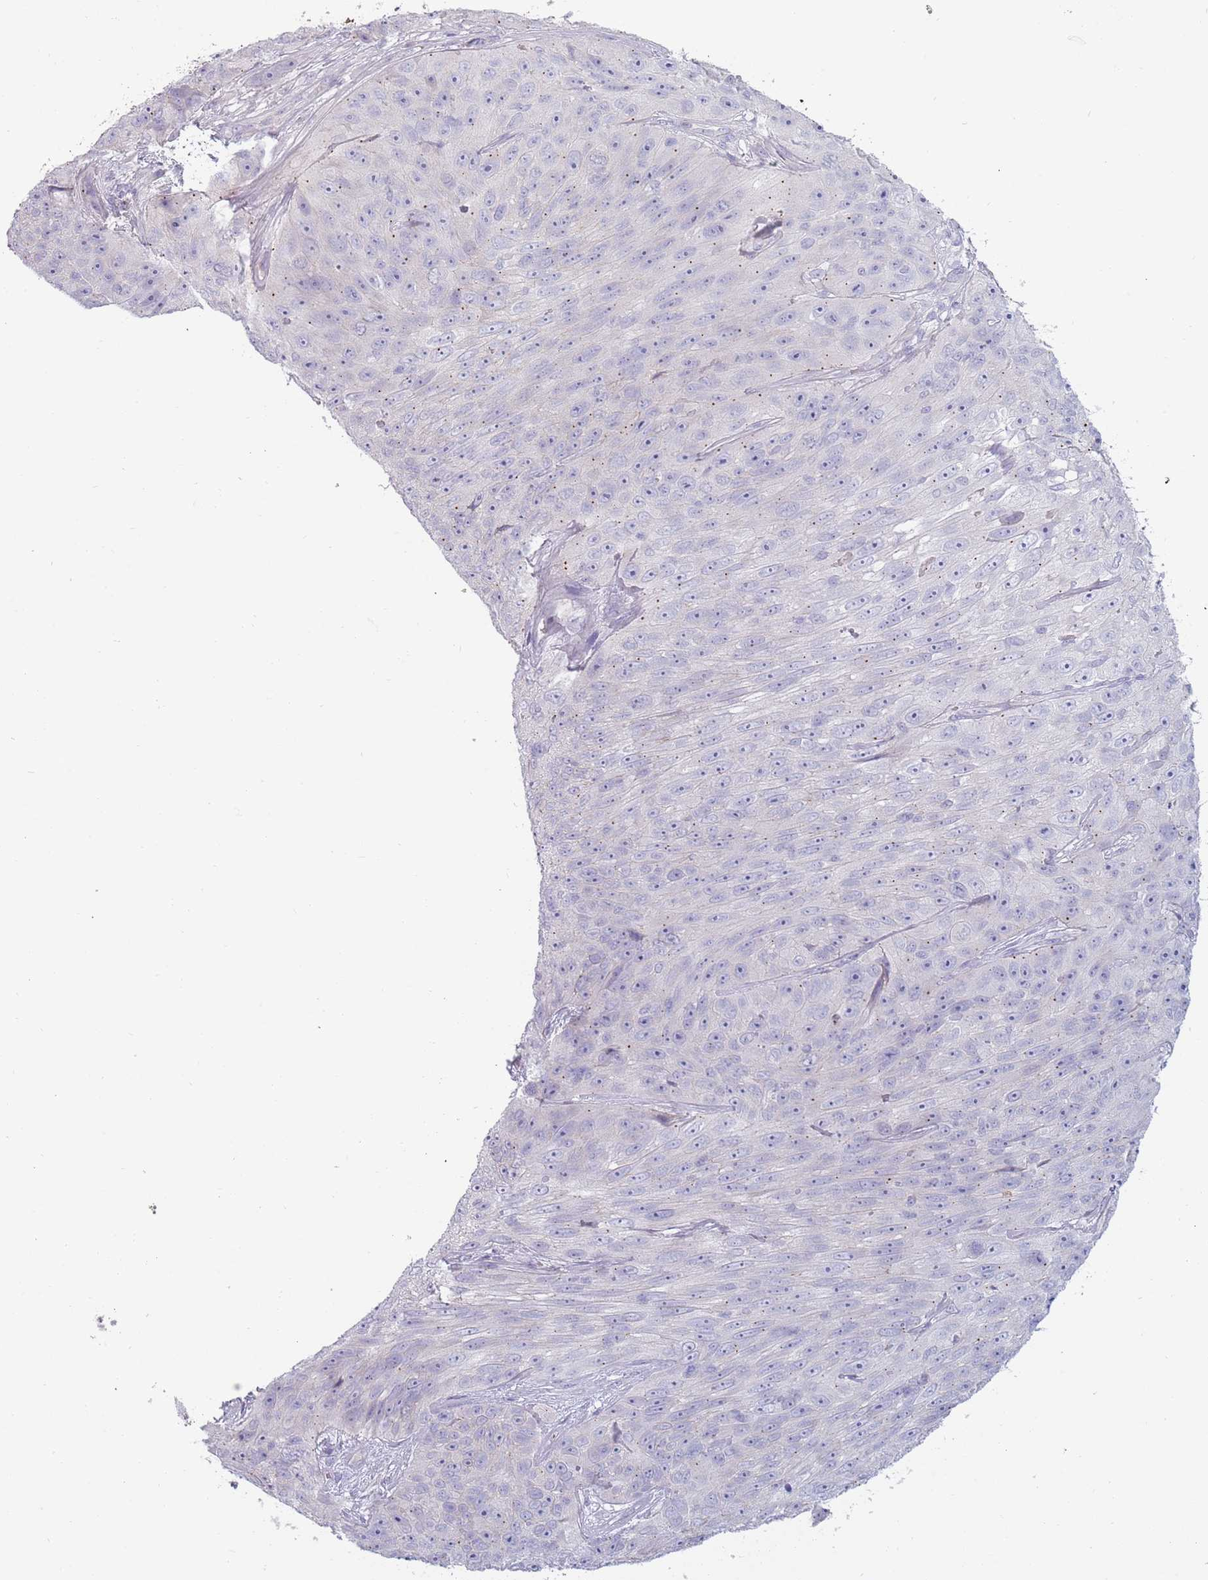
{"staining": {"intensity": "negative", "quantity": "none", "location": "none"}, "tissue": "skin cancer", "cell_type": "Tumor cells", "image_type": "cancer", "snomed": [{"axis": "morphology", "description": "Squamous cell carcinoma, NOS"}, {"axis": "topography", "description": "Skin"}], "caption": "There is no significant positivity in tumor cells of skin cancer. (Stains: DAB IHC with hematoxylin counter stain, Microscopy: brightfield microscopy at high magnification).", "gene": "TNFRSF6B", "patient": {"sex": "female", "age": 87}}